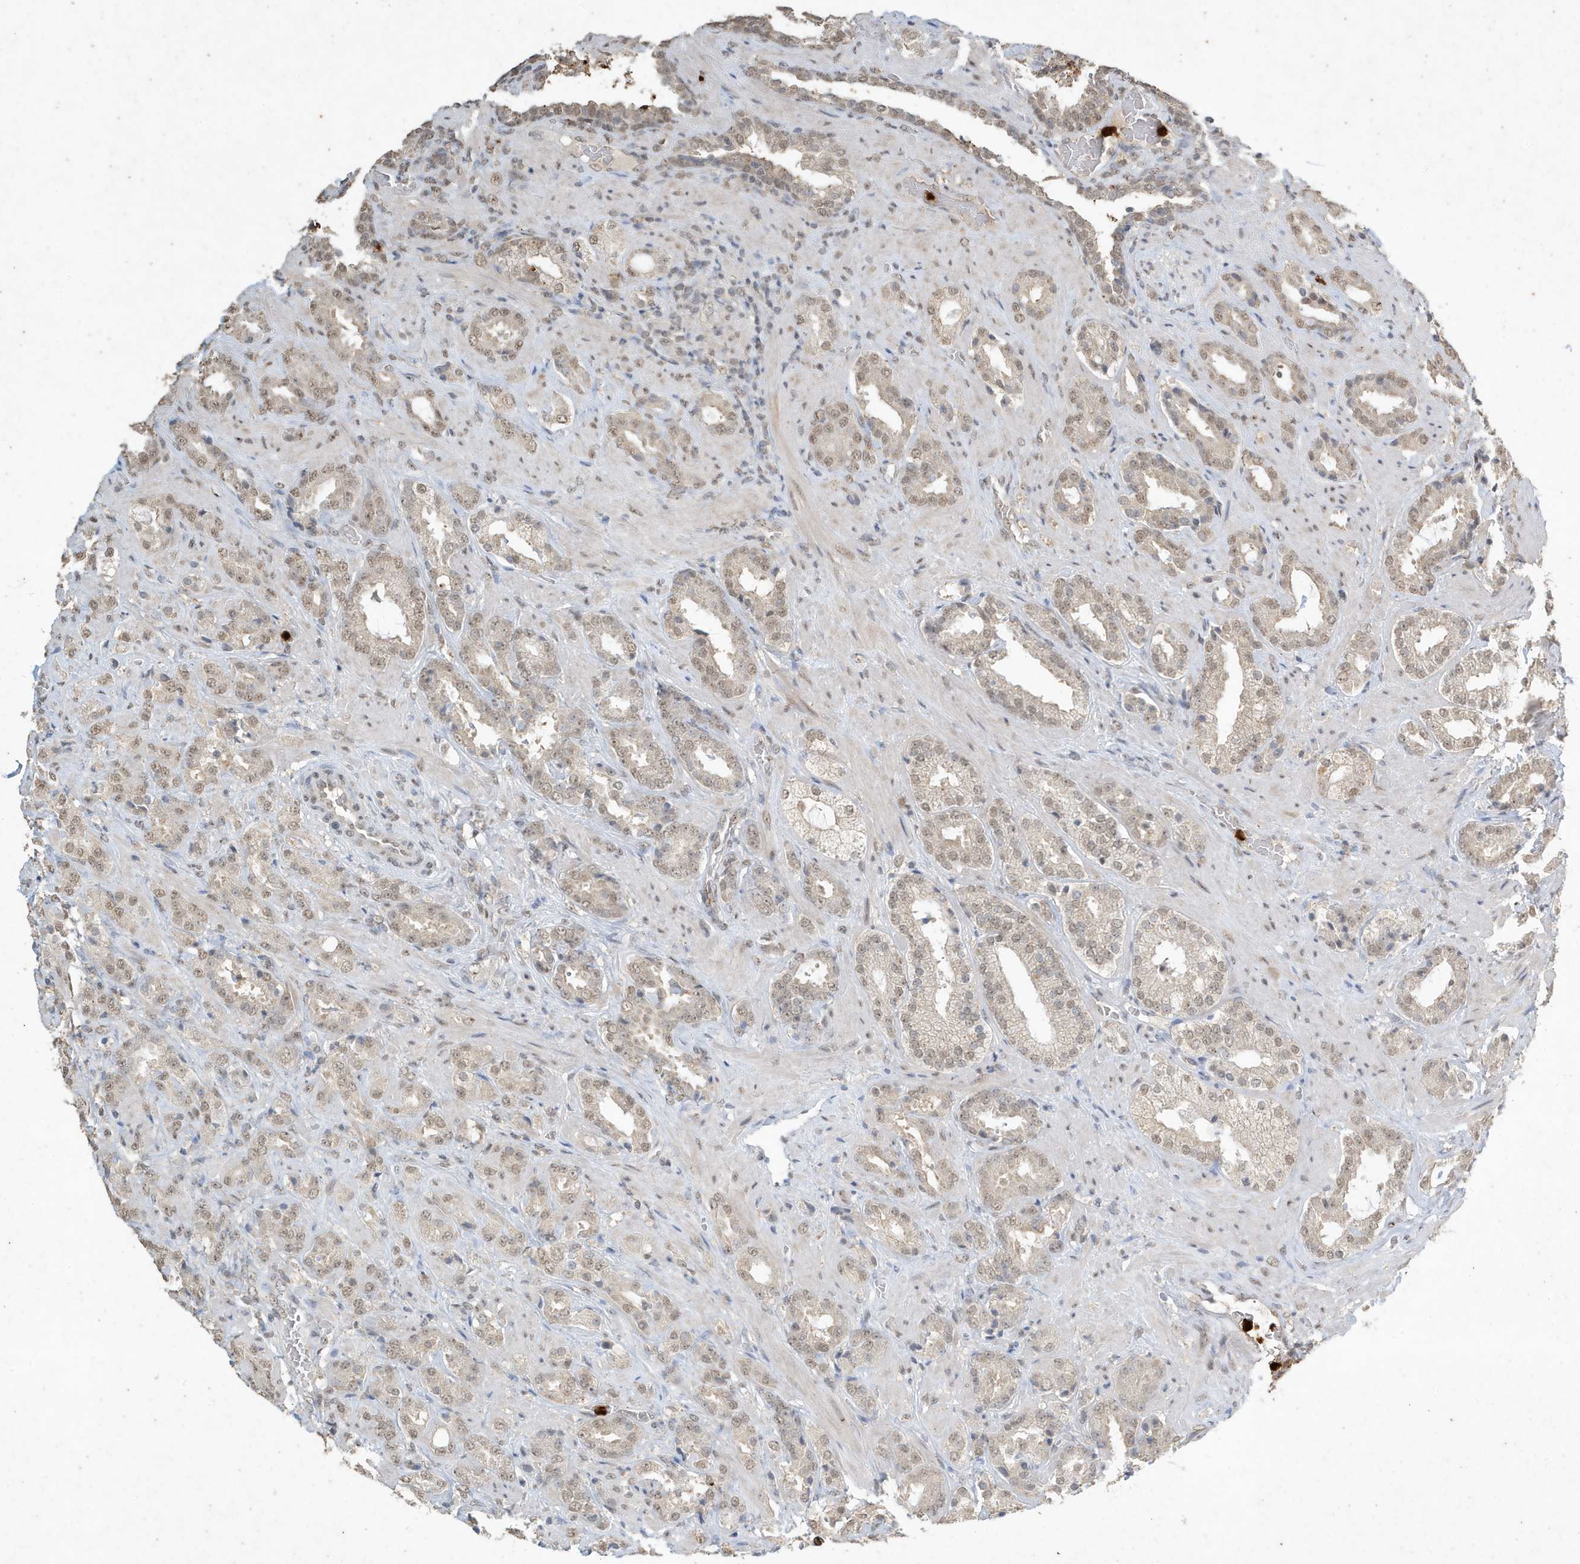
{"staining": {"intensity": "weak", "quantity": ">75%", "location": "nuclear"}, "tissue": "prostate cancer", "cell_type": "Tumor cells", "image_type": "cancer", "snomed": [{"axis": "morphology", "description": "Adenocarcinoma, High grade"}, {"axis": "topography", "description": "Prostate"}], "caption": "Prostate adenocarcinoma (high-grade) stained for a protein shows weak nuclear positivity in tumor cells.", "gene": "DEFA1", "patient": {"sex": "male", "age": 64}}